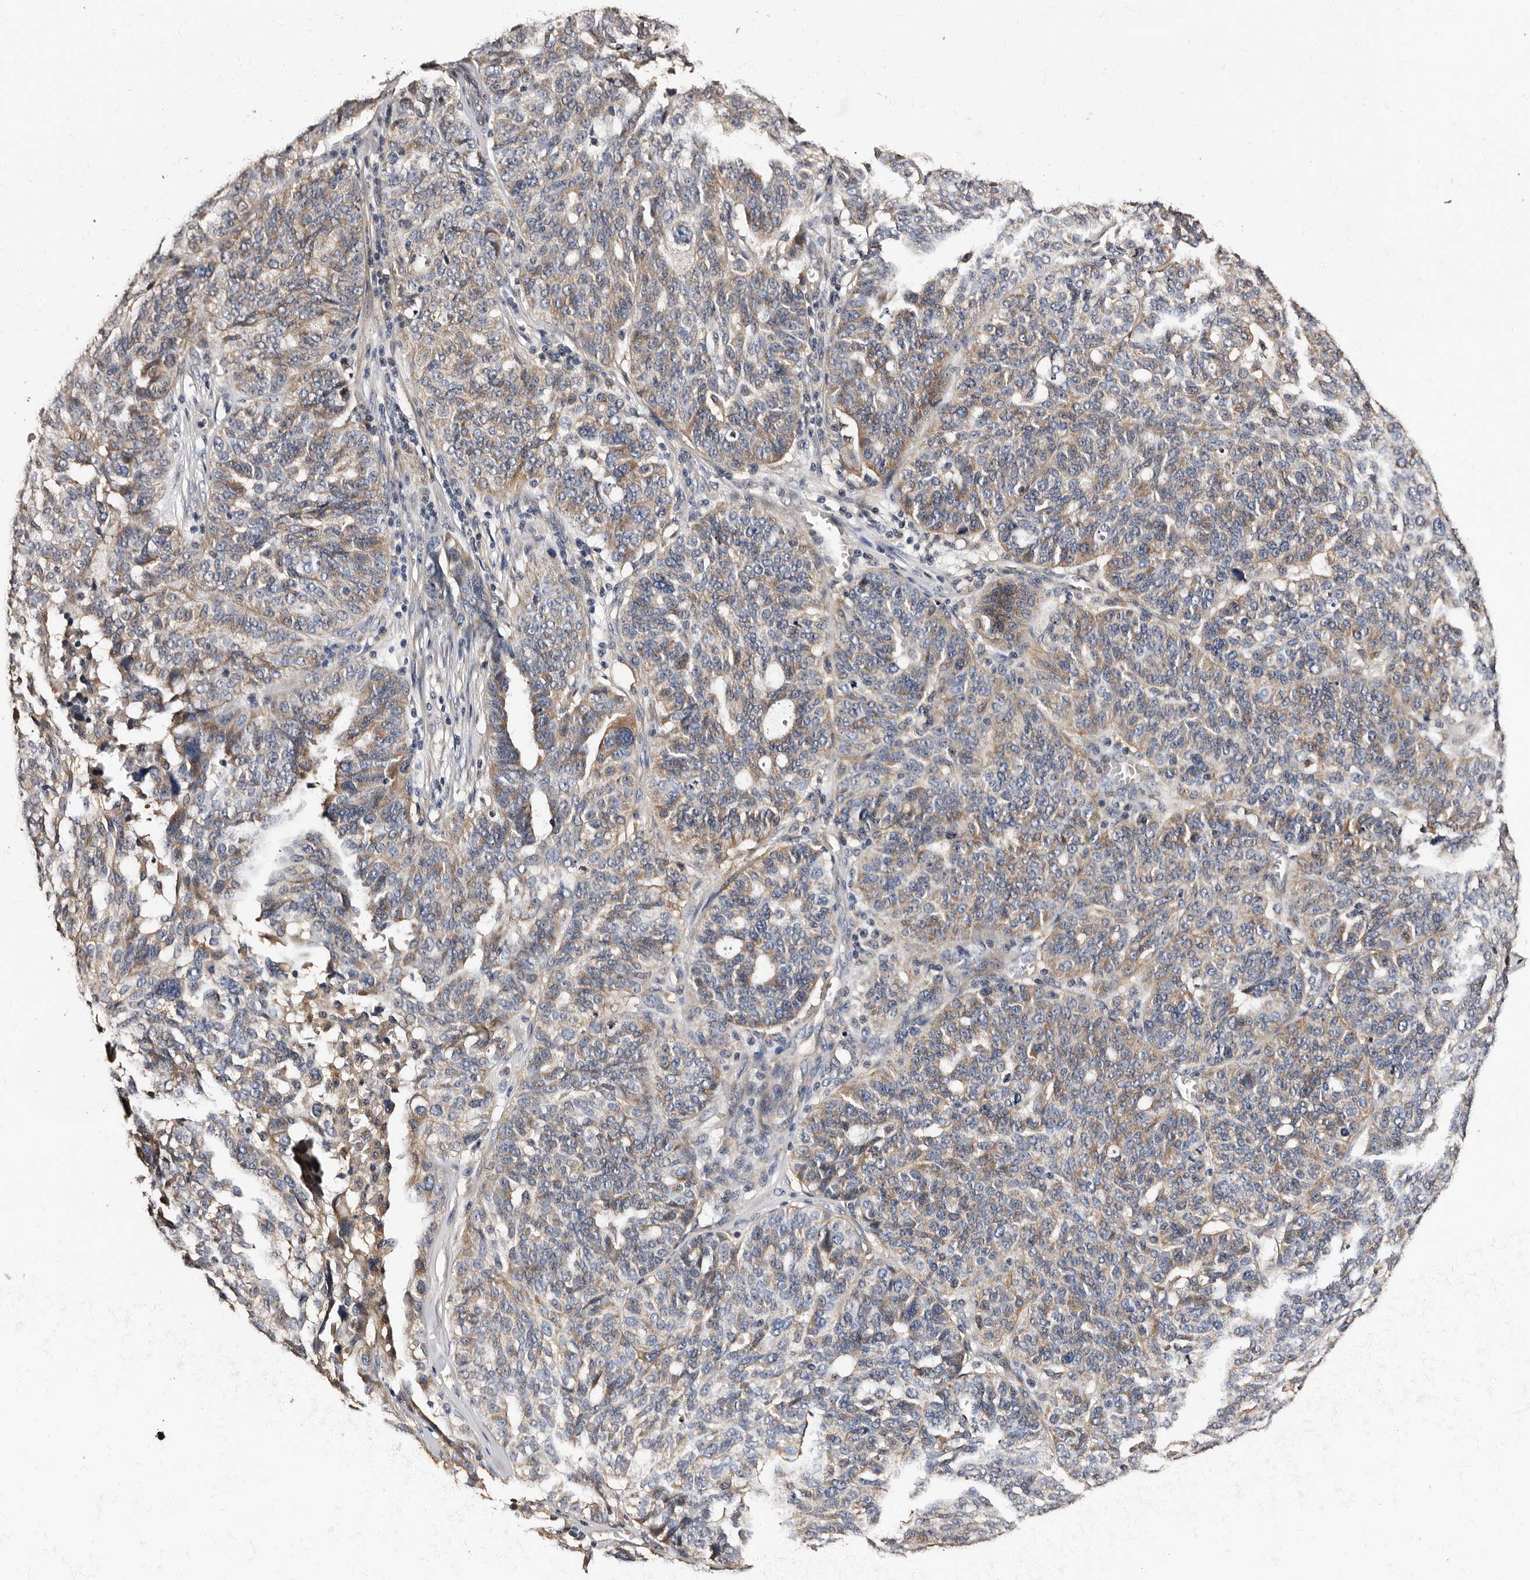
{"staining": {"intensity": "weak", "quantity": ">75%", "location": "cytoplasmic/membranous"}, "tissue": "ovarian cancer", "cell_type": "Tumor cells", "image_type": "cancer", "snomed": [{"axis": "morphology", "description": "Cystadenocarcinoma, serous, NOS"}, {"axis": "topography", "description": "Ovary"}], "caption": "IHC of ovarian cancer (serous cystadenocarcinoma) displays low levels of weak cytoplasmic/membranous expression in about >75% of tumor cells.", "gene": "ADCK5", "patient": {"sex": "female", "age": 59}}